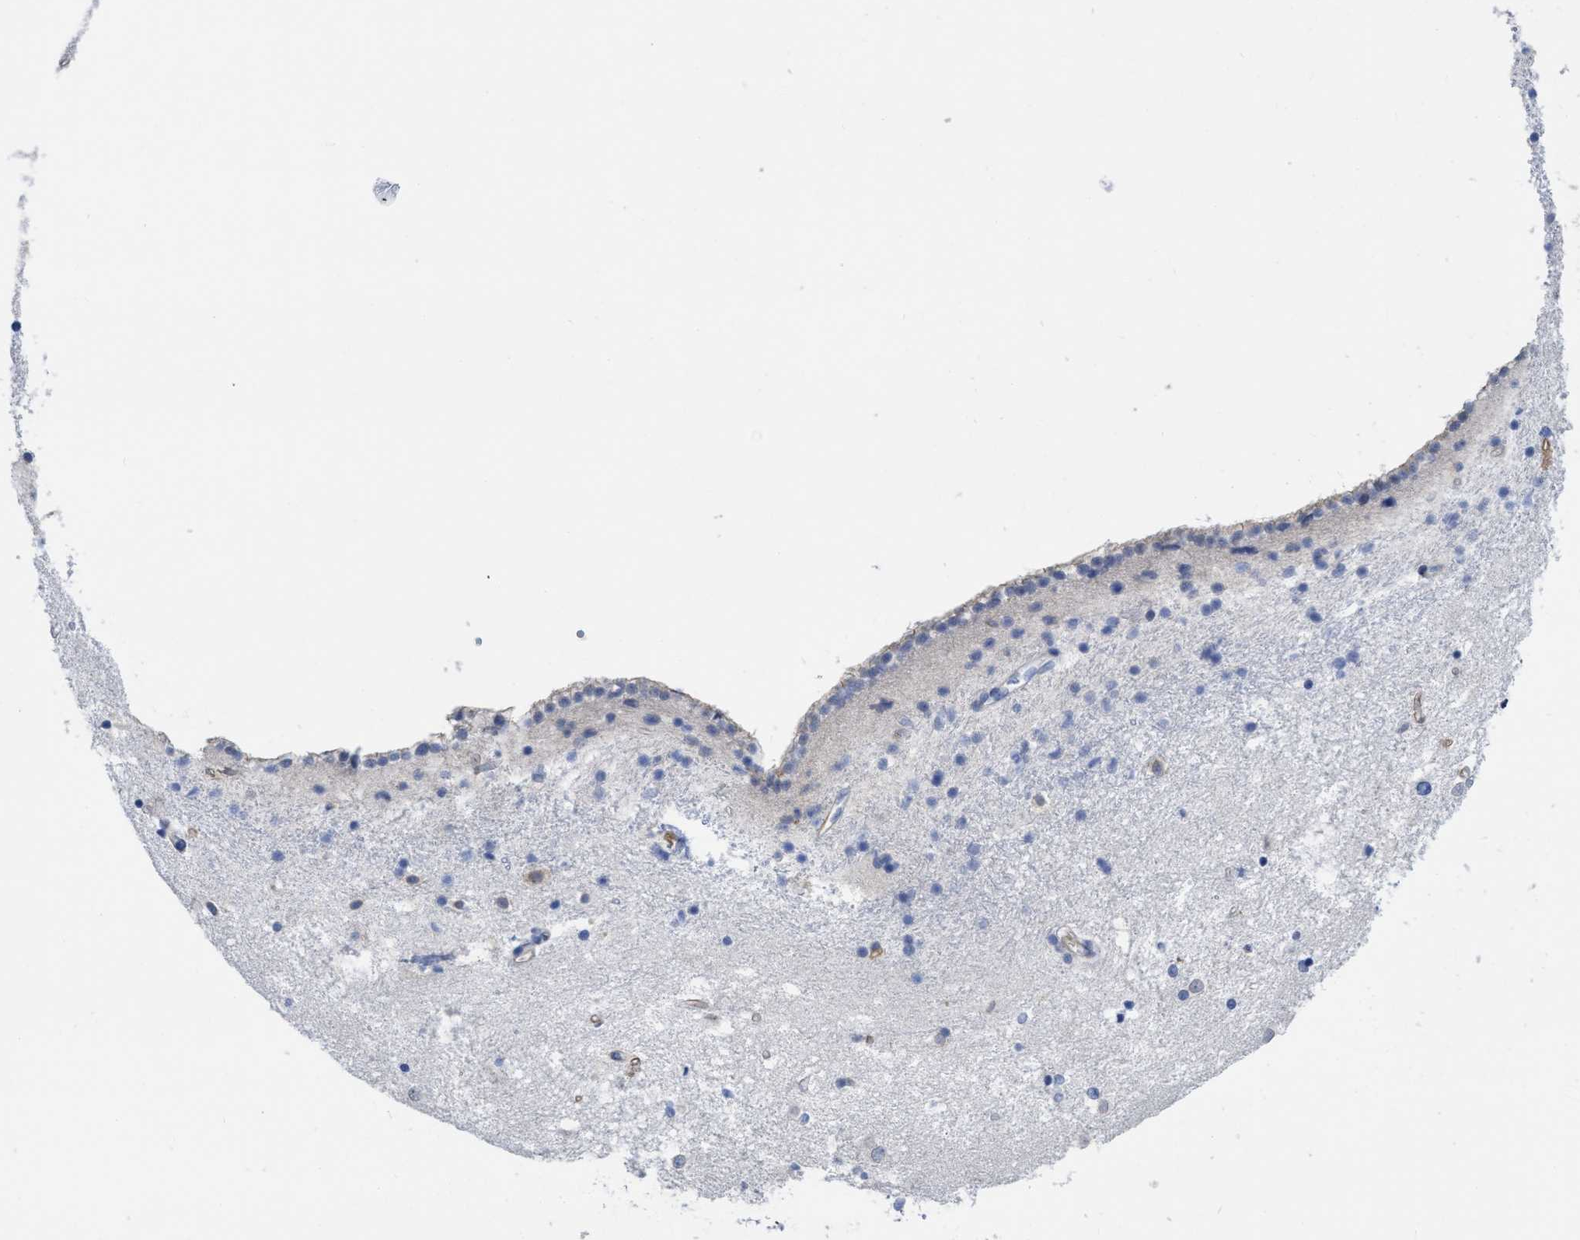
{"staining": {"intensity": "negative", "quantity": "none", "location": "none"}, "tissue": "caudate", "cell_type": "Glial cells", "image_type": "normal", "snomed": [{"axis": "morphology", "description": "Normal tissue, NOS"}, {"axis": "topography", "description": "Lateral ventricle wall"}], "caption": "Immunohistochemical staining of unremarkable caudate exhibits no significant expression in glial cells. (DAB immunohistochemistry visualized using brightfield microscopy, high magnification).", "gene": "ACKR1", "patient": {"sex": "male", "age": 45}}